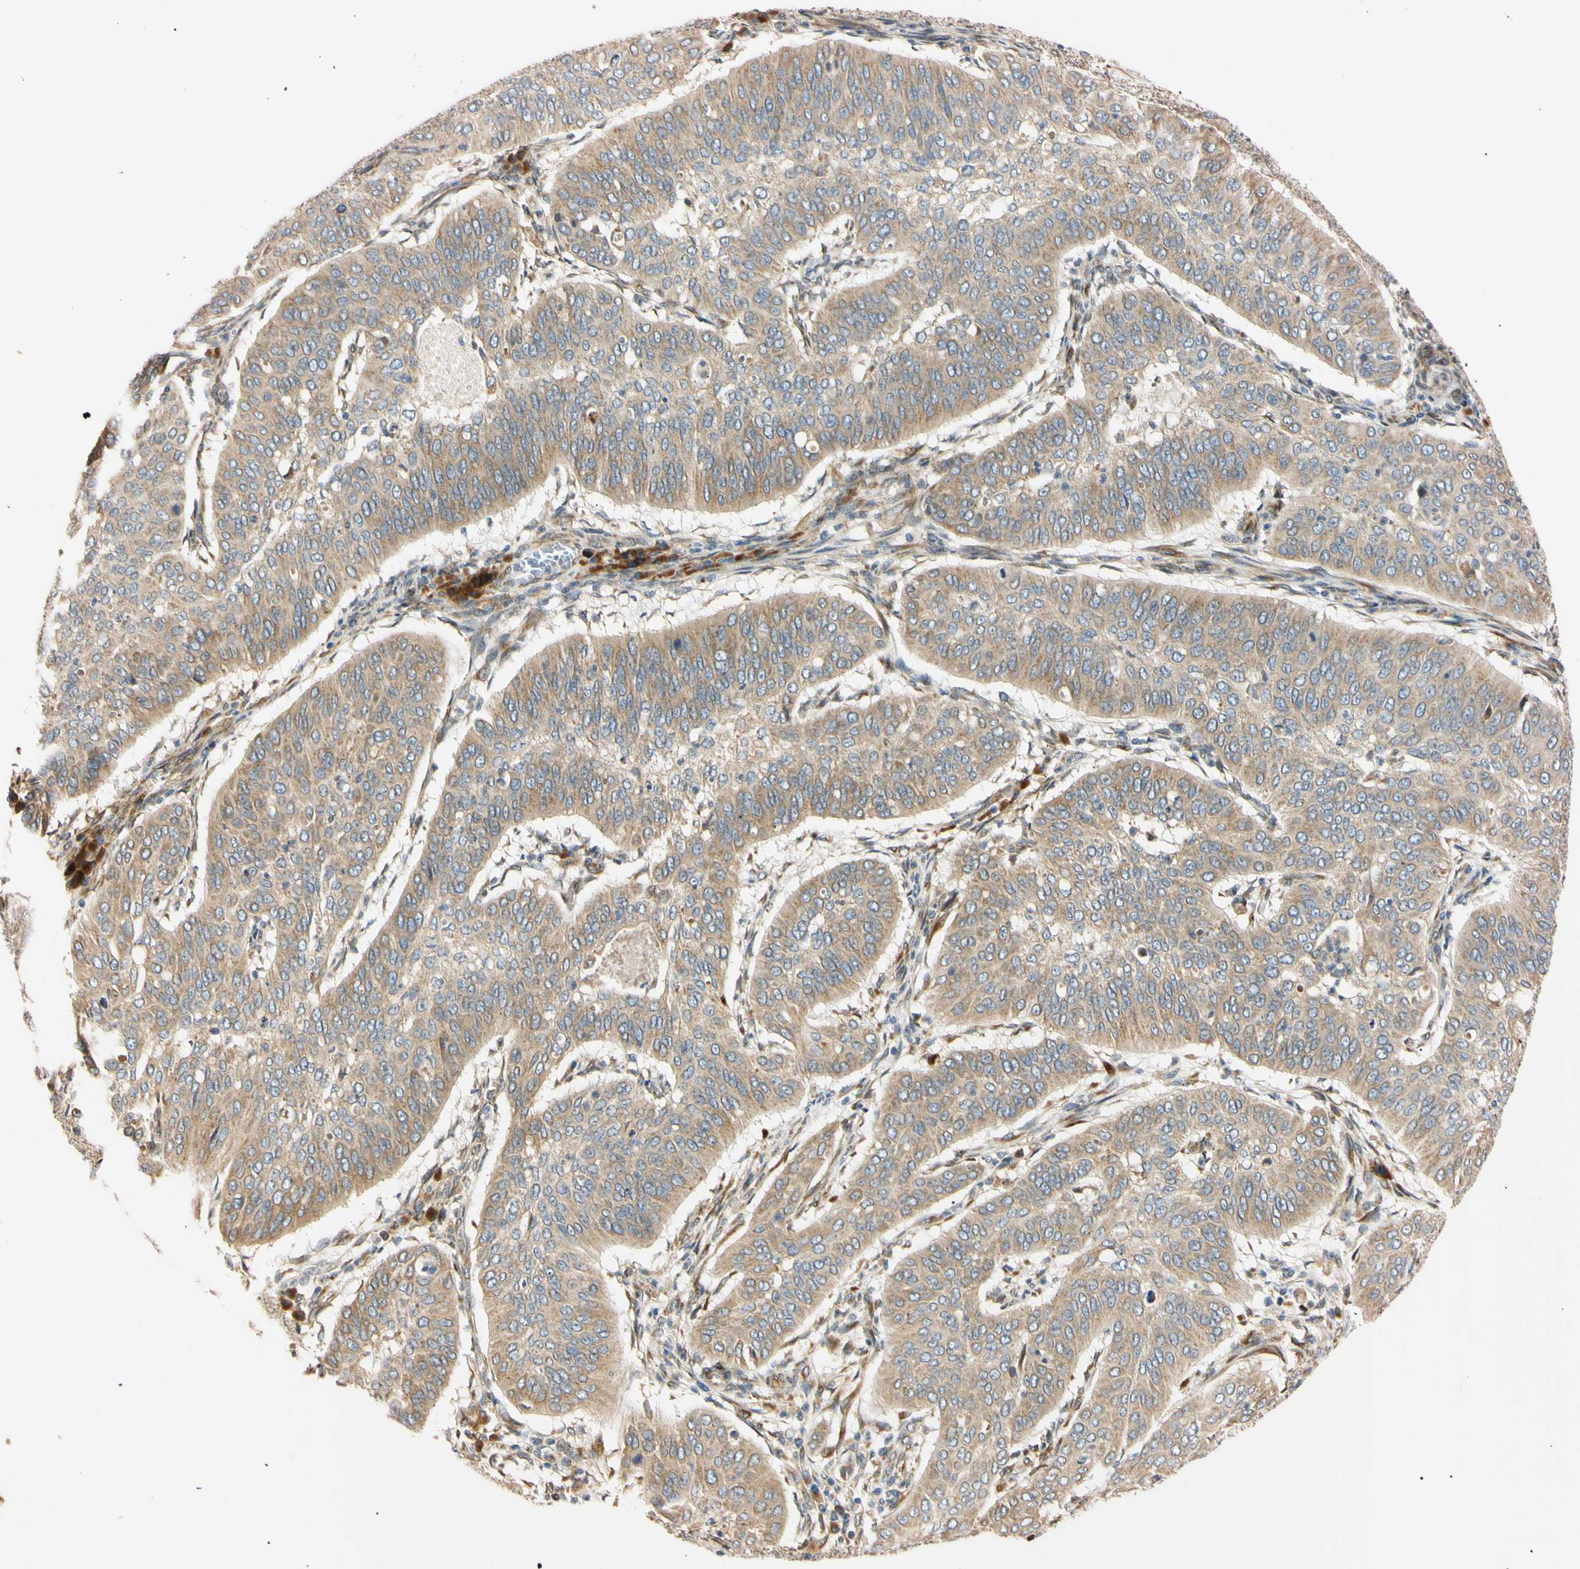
{"staining": {"intensity": "weak", "quantity": ">75%", "location": "cytoplasmic/membranous"}, "tissue": "cervical cancer", "cell_type": "Tumor cells", "image_type": "cancer", "snomed": [{"axis": "morphology", "description": "Normal tissue, NOS"}, {"axis": "morphology", "description": "Squamous cell carcinoma, NOS"}, {"axis": "topography", "description": "Cervix"}], "caption": "Brown immunohistochemical staining in cervical cancer exhibits weak cytoplasmic/membranous staining in about >75% of tumor cells.", "gene": "IER3IP1", "patient": {"sex": "female", "age": 39}}